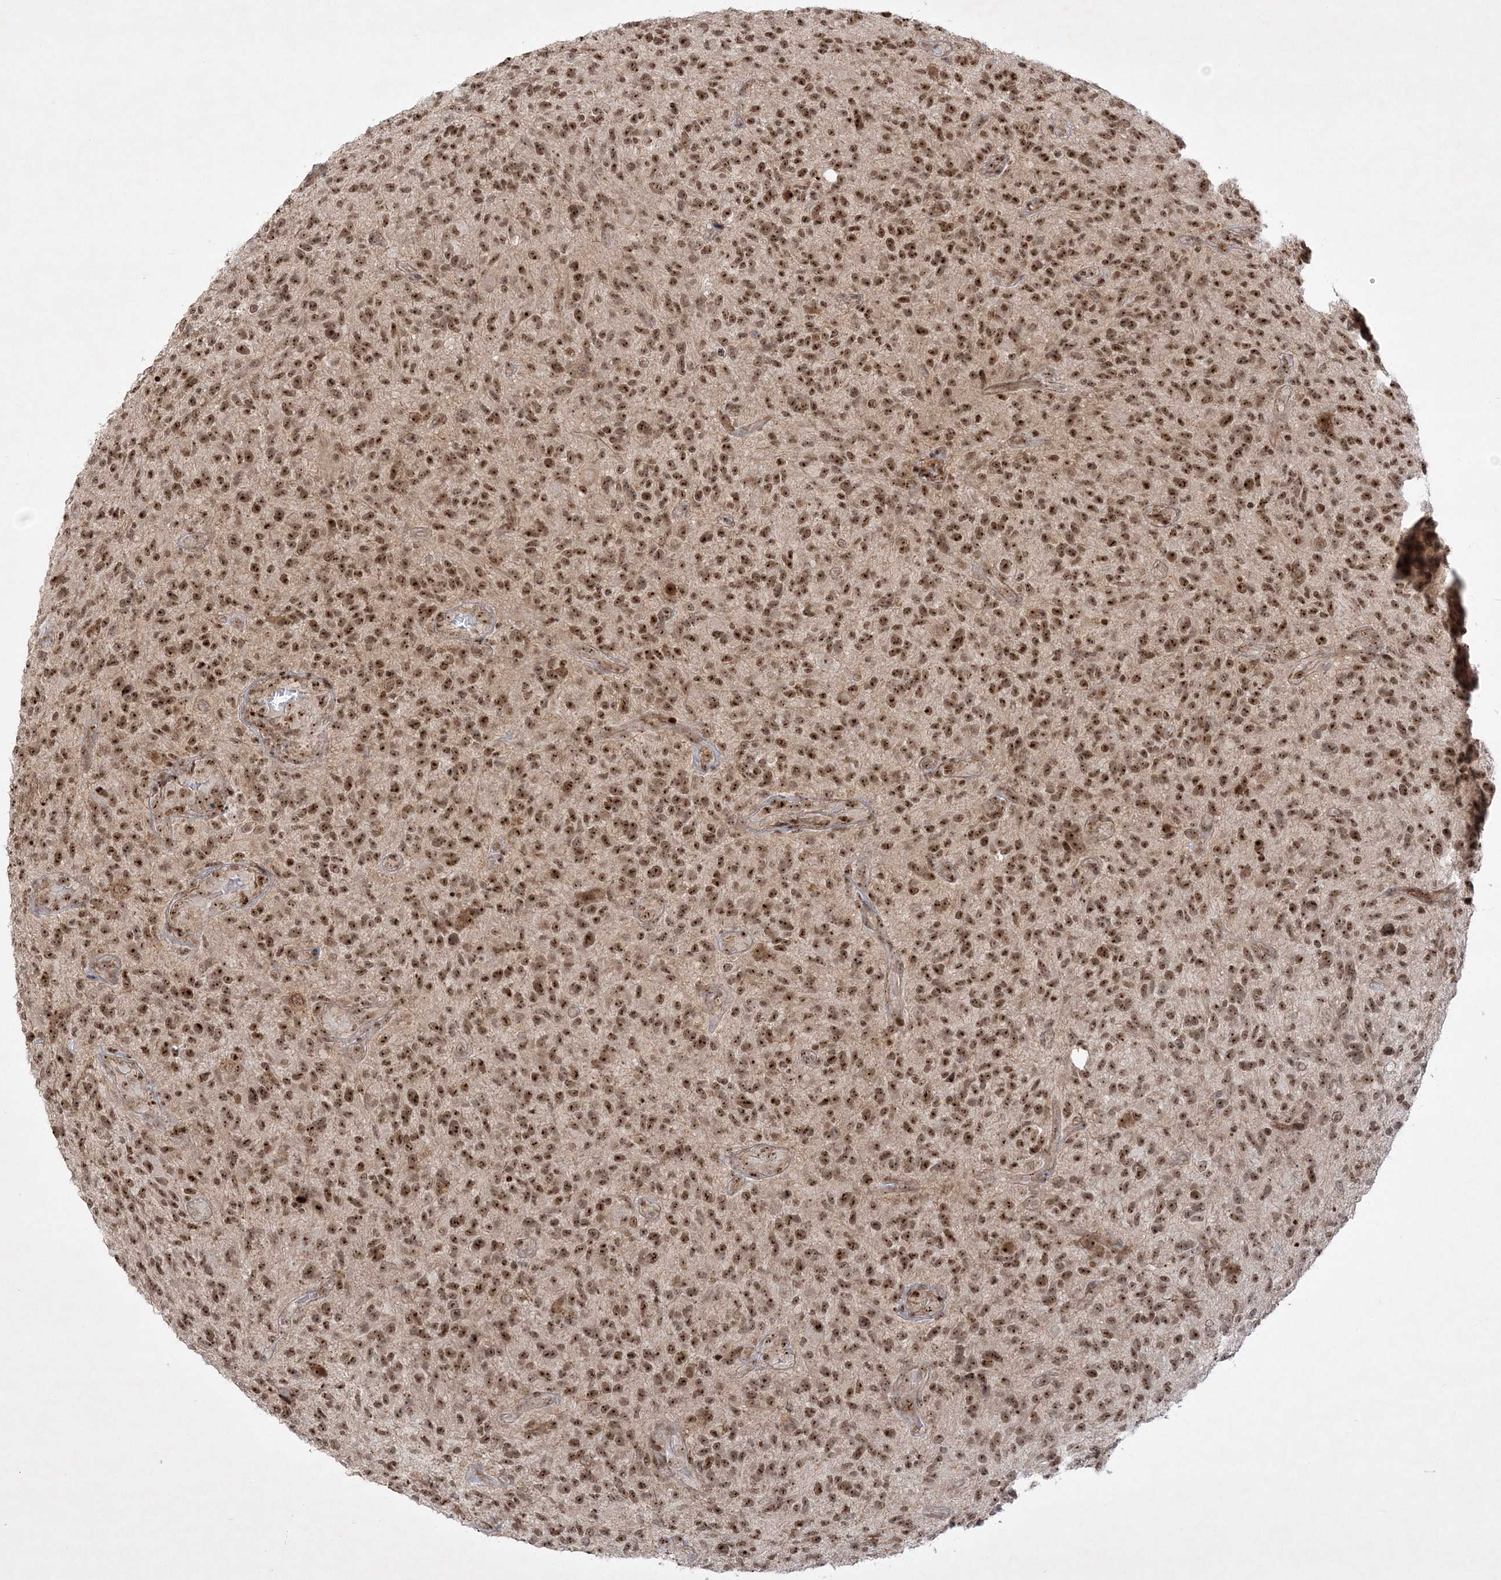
{"staining": {"intensity": "moderate", "quantity": ">75%", "location": "nuclear"}, "tissue": "glioma", "cell_type": "Tumor cells", "image_type": "cancer", "snomed": [{"axis": "morphology", "description": "Glioma, malignant, High grade"}, {"axis": "topography", "description": "Brain"}], "caption": "The histopathology image reveals a brown stain indicating the presence of a protein in the nuclear of tumor cells in malignant high-grade glioma. The staining was performed using DAB (3,3'-diaminobenzidine) to visualize the protein expression in brown, while the nuclei were stained in blue with hematoxylin (Magnification: 20x).", "gene": "NPM3", "patient": {"sex": "male", "age": 47}}